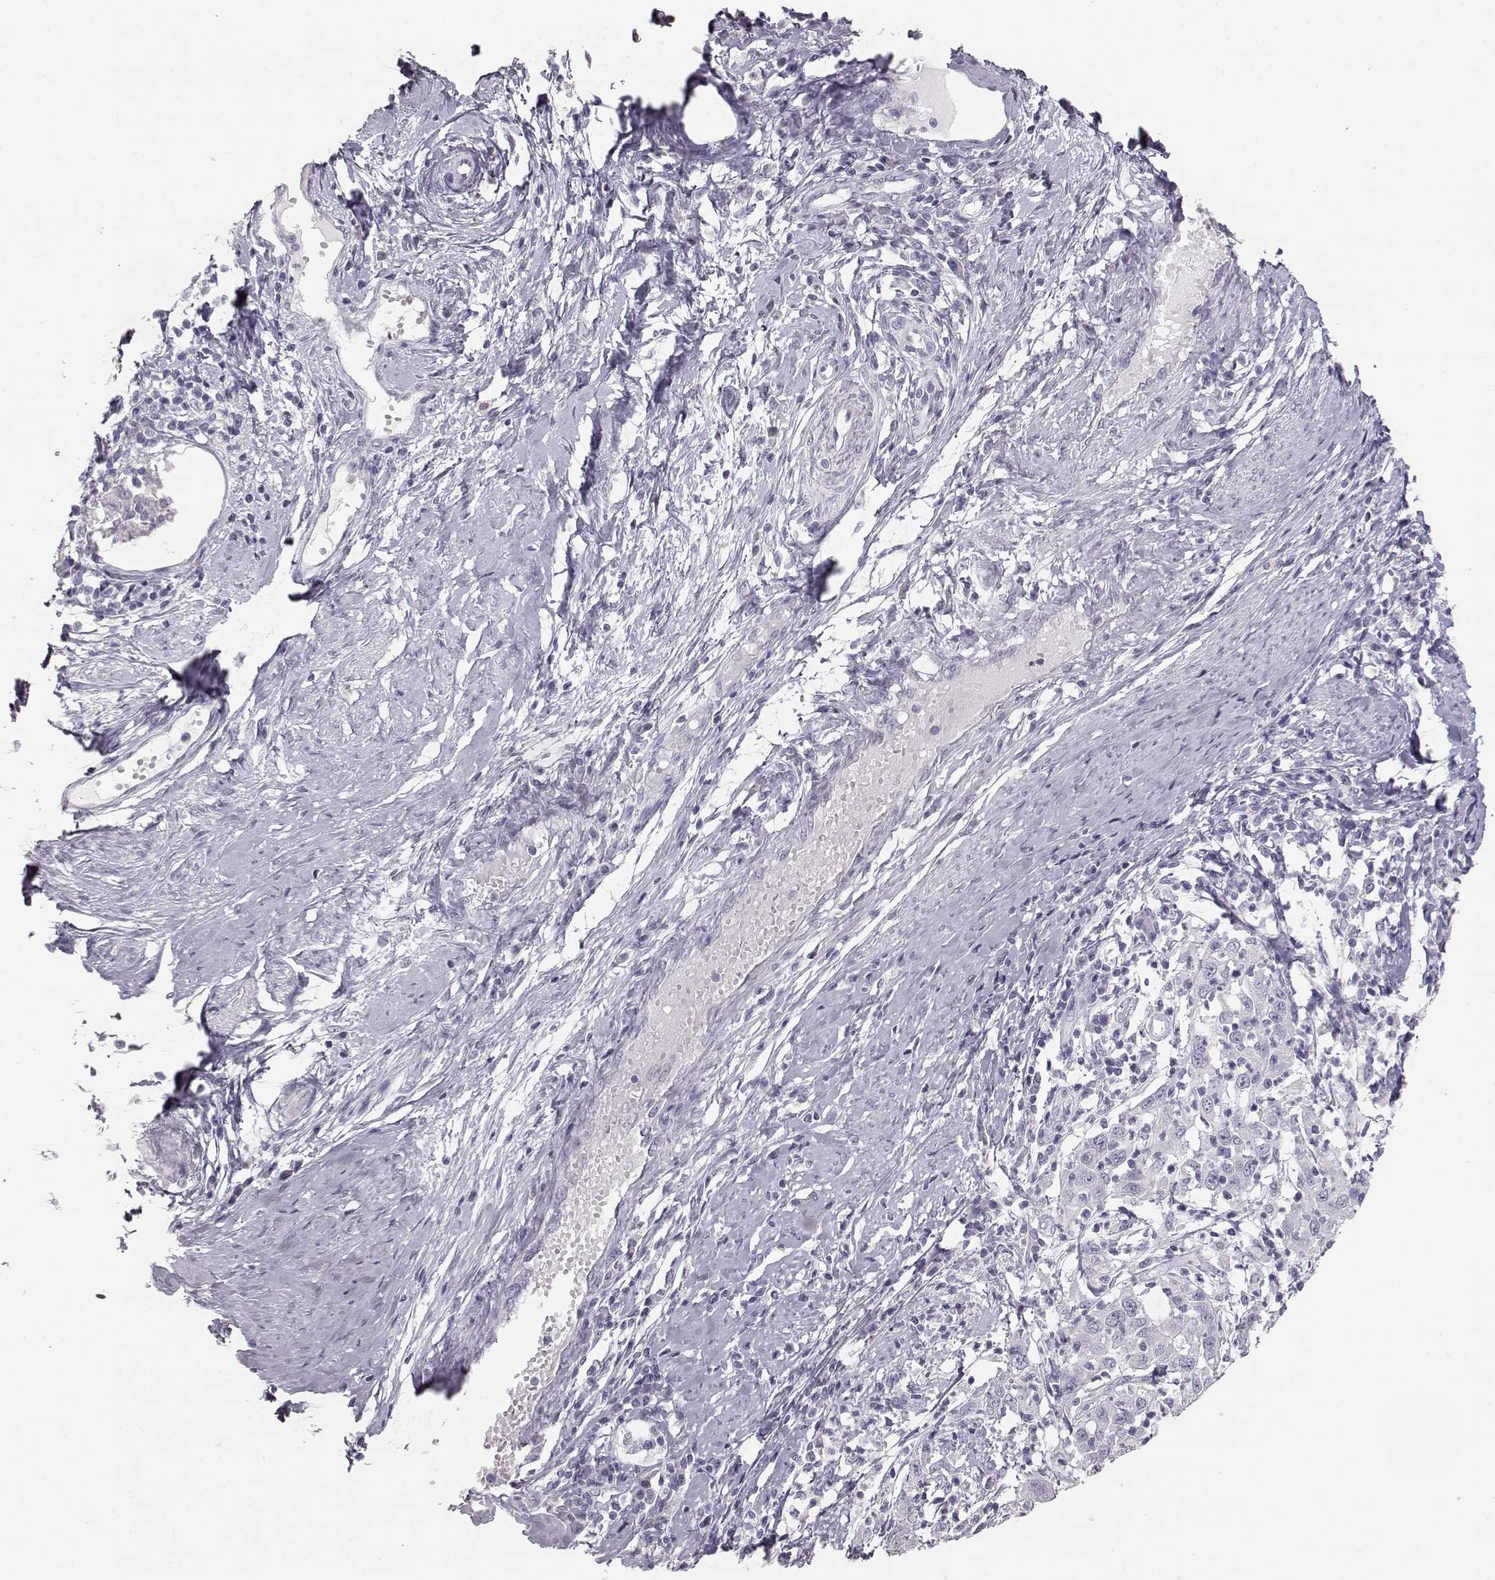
{"staining": {"intensity": "negative", "quantity": "none", "location": "none"}, "tissue": "cervical cancer", "cell_type": "Tumor cells", "image_type": "cancer", "snomed": [{"axis": "morphology", "description": "Squamous cell carcinoma, NOS"}, {"axis": "topography", "description": "Cervix"}], "caption": "This is a histopathology image of immunohistochemistry staining of cervical squamous cell carcinoma, which shows no expression in tumor cells. The staining is performed using DAB brown chromogen with nuclei counter-stained in using hematoxylin.", "gene": "KRT33A", "patient": {"sex": "female", "age": 46}}